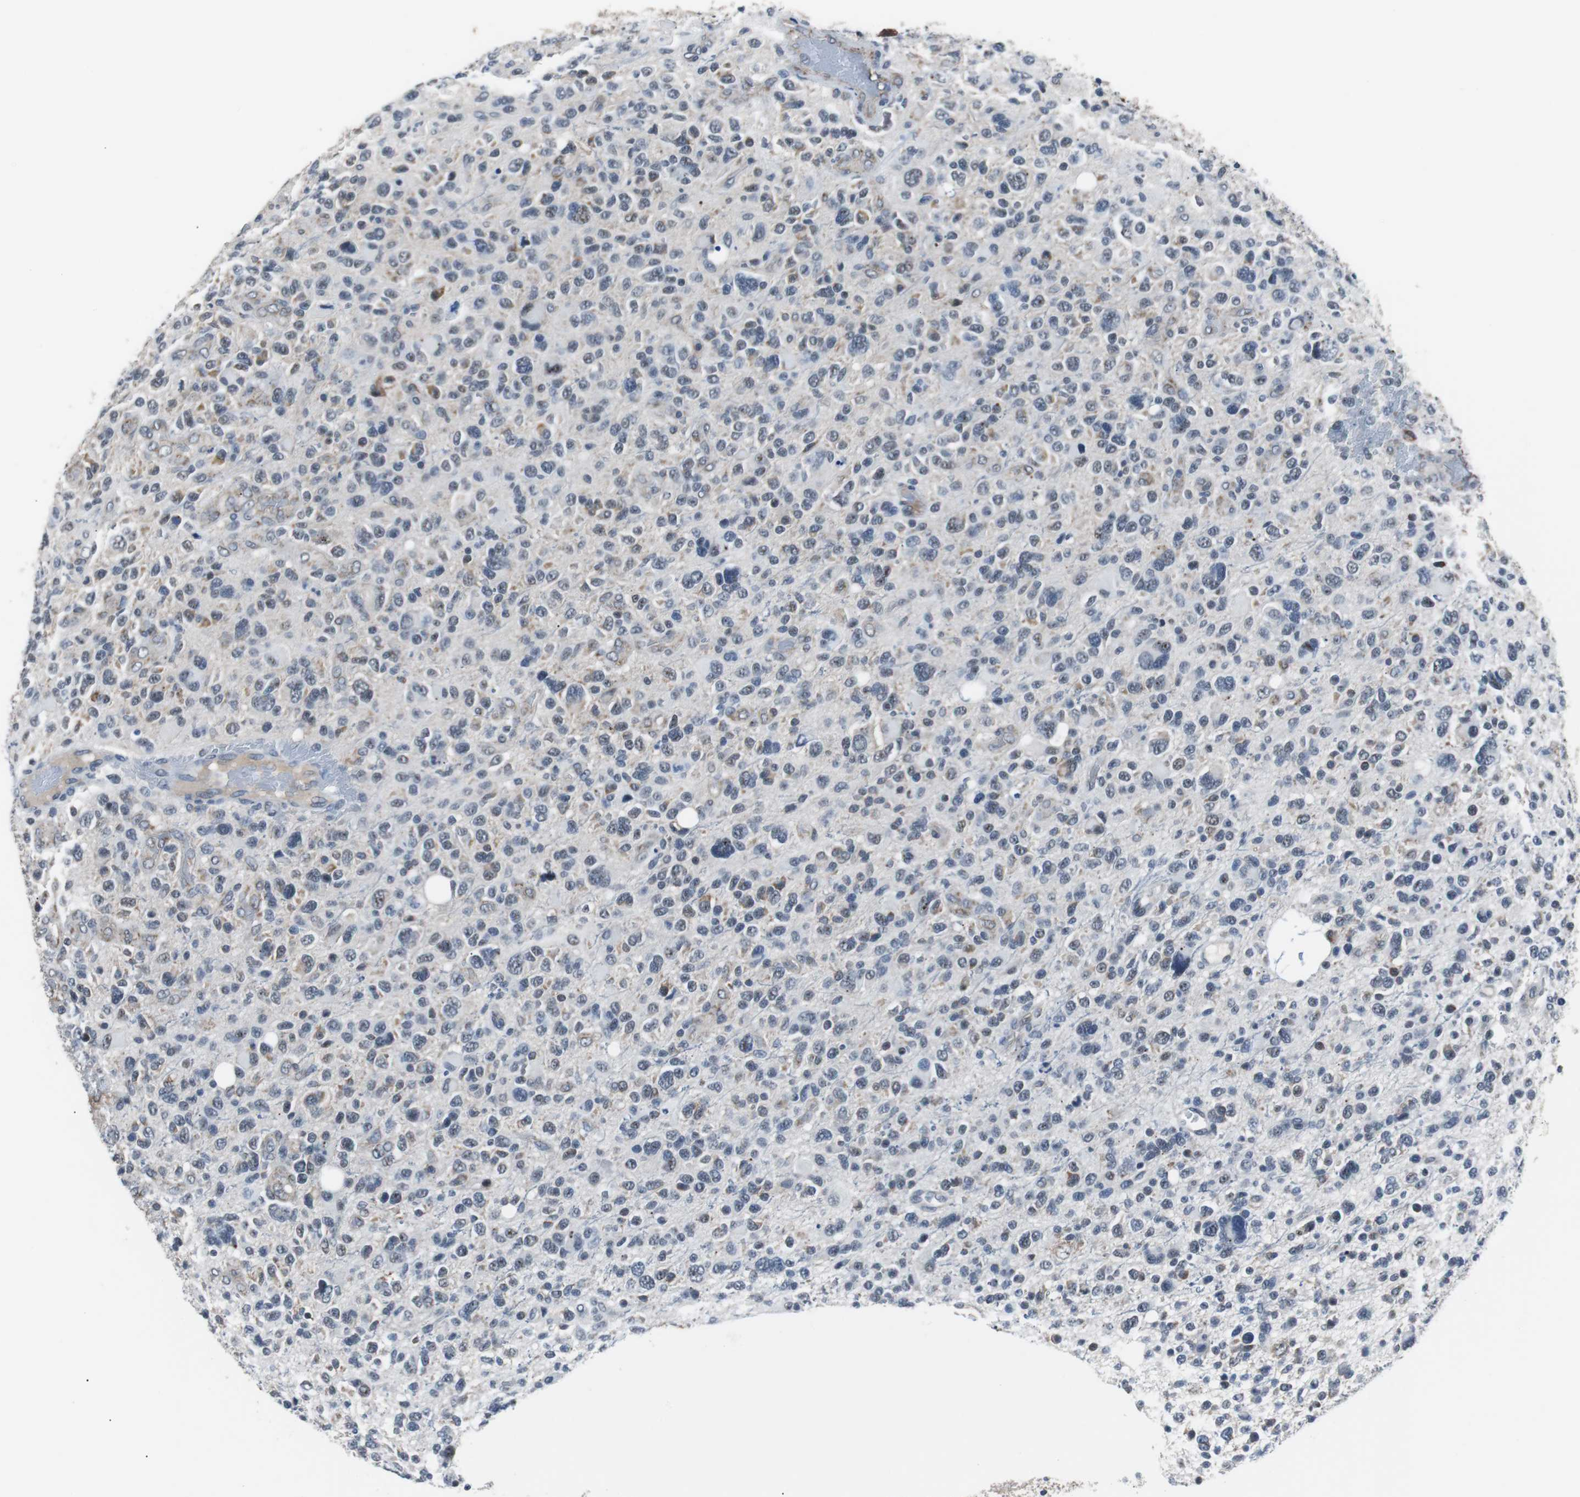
{"staining": {"intensity": "negative", "quantity": "none", "location": "none"}, "tissue": "glioma", "cell_type": "Tumor cells", "image_type": "cancer", "snomed": [{"axis": "morphology", "description": "Glioma, malignant, High grade"}, {"axis": "topography", "description": "Brain"}], "caption": "Glioma was stained to show a protein in brown. There is no significant staining in tumor cells.", "gene": "PITRM1", "patient": {"sex": "male", "age": 48}}